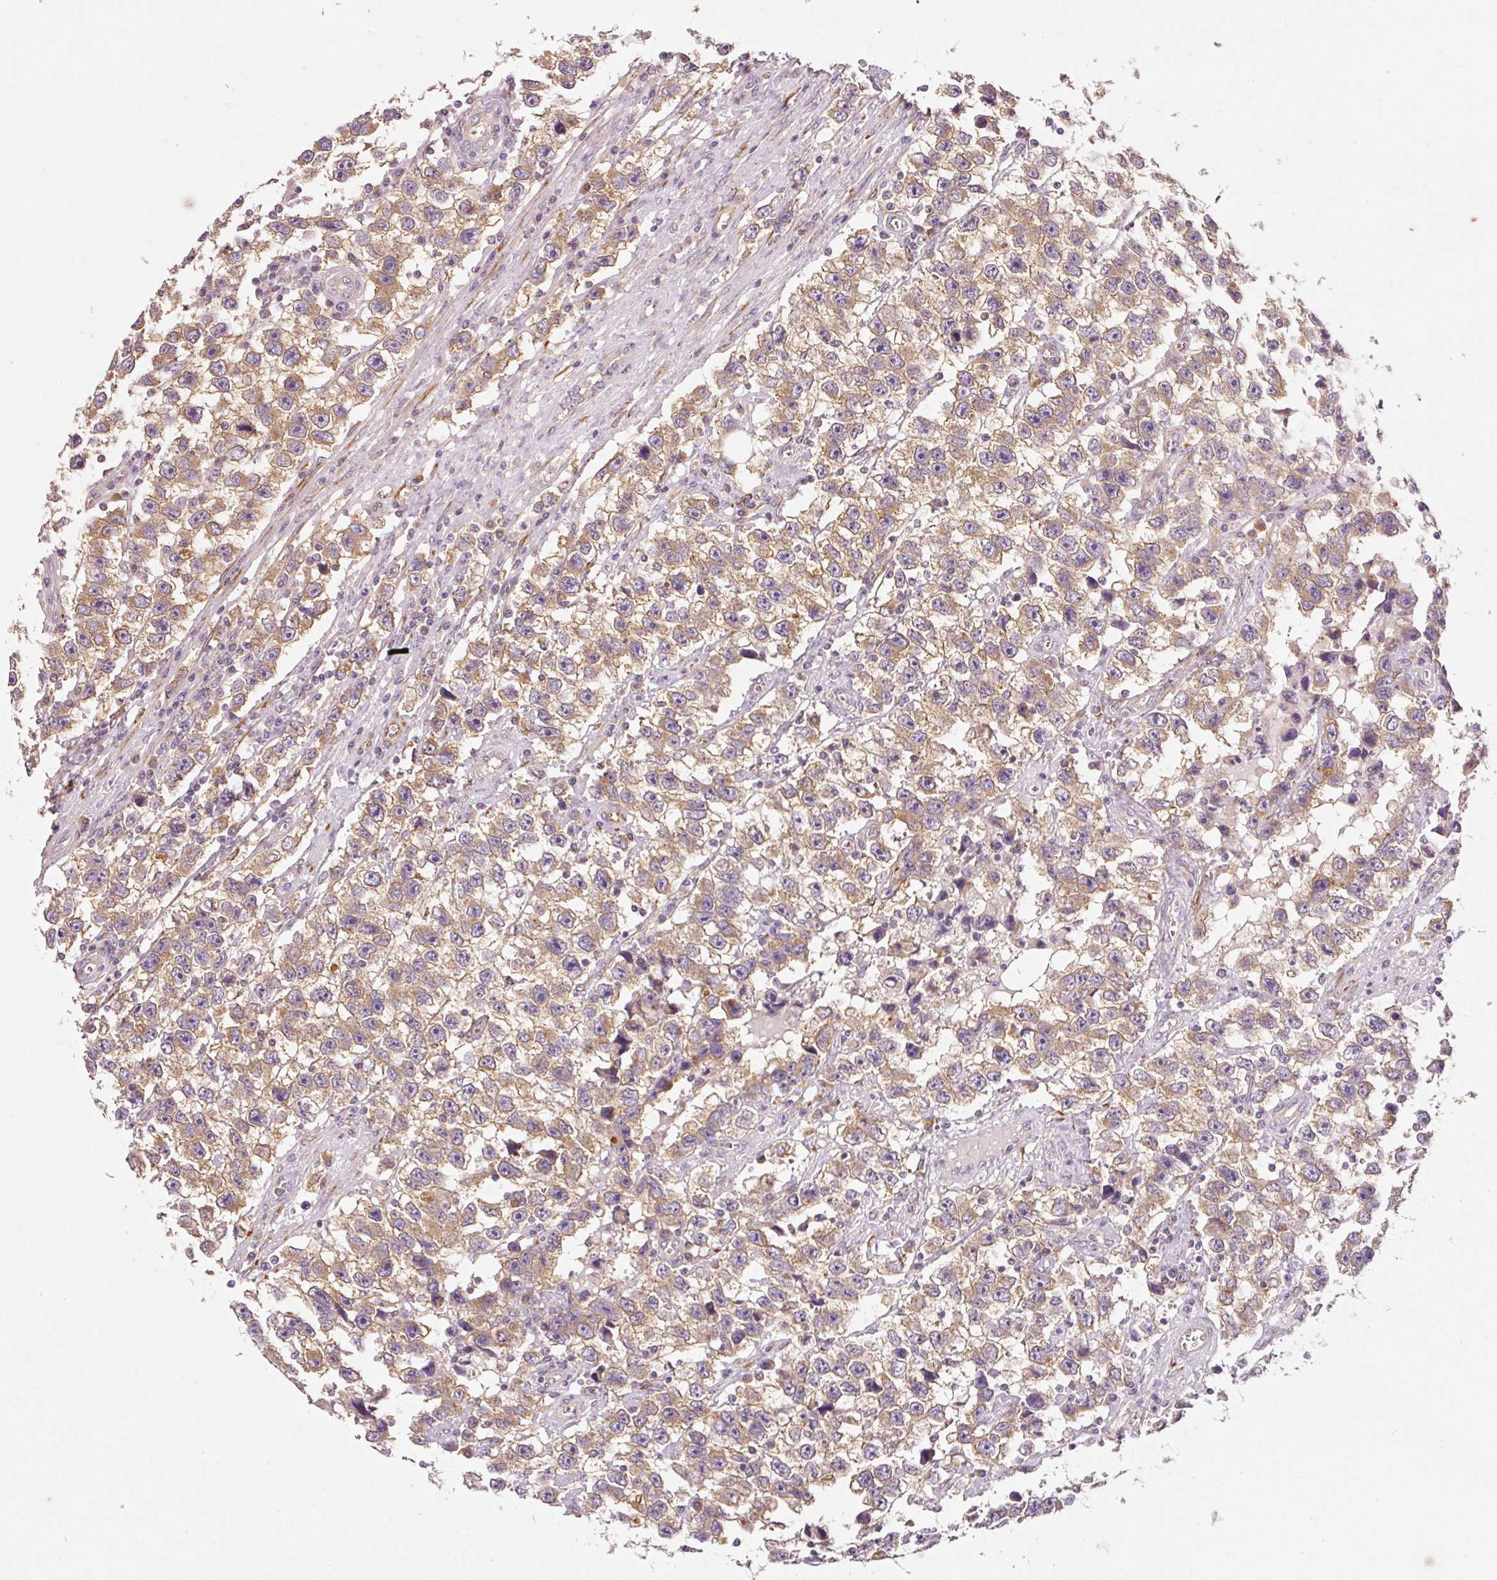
{"staining": {"intensity": "moderate", "quantity": "25%-75%", "location": "cytoplasmic/membranous"}, "tissue": "testis cancer", "cell_type": "Tumor cells", "image_type": "cancer", "snomed": [{"axis": "morphology", "description": "Seminoma, NOS"}, {"axis": "topography", "description": "Testis"}], "caption": "Protein expression analysis of human seminoma (testis) reveals moderate cytoplasmic/membranous positivity in about 25%-75% of tumor cells.", "gene": "RNF167", "patient": {"sex": "male", "age": 33}}